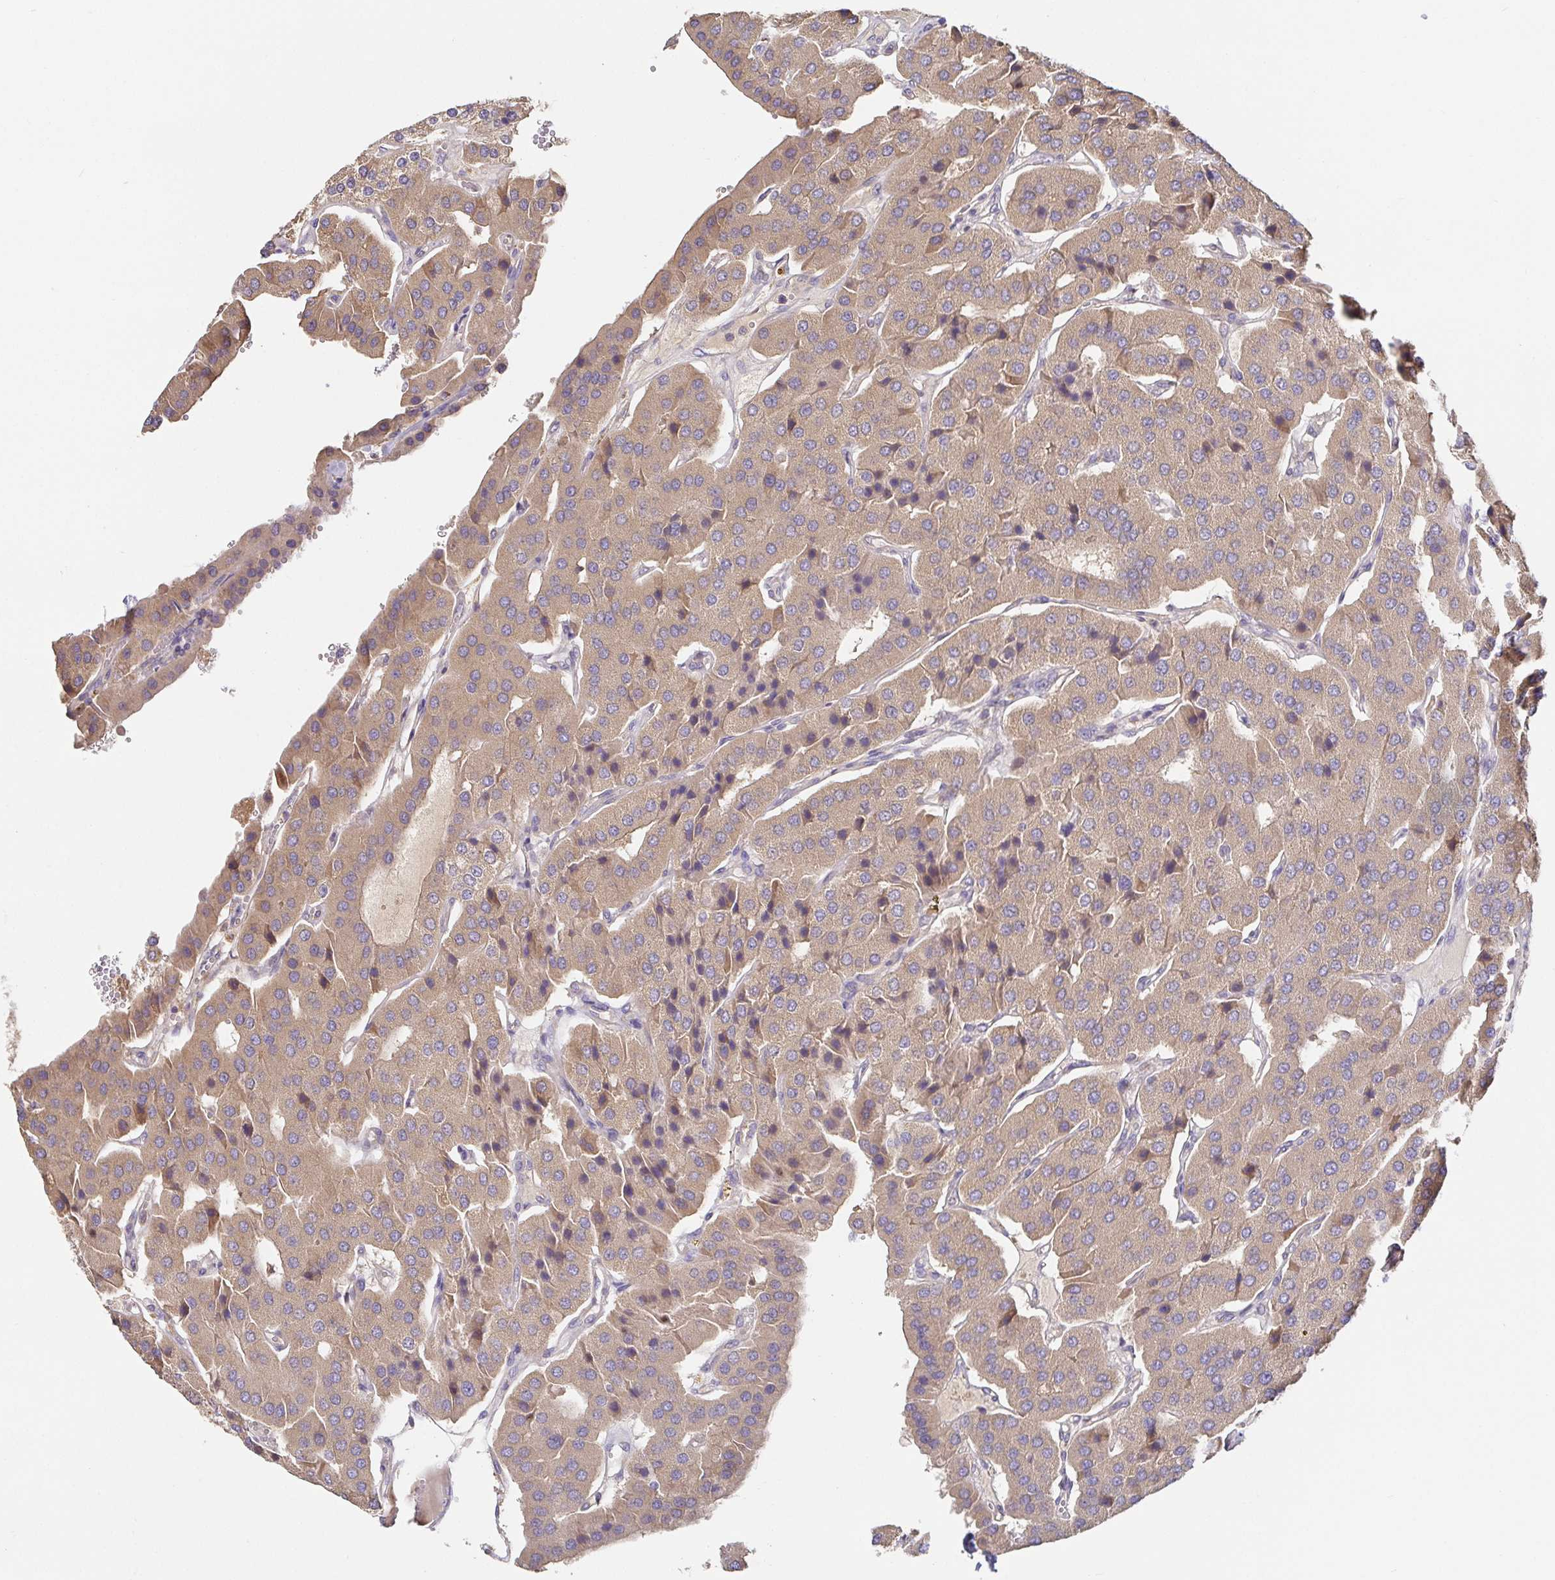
{"staining": {"intensity": "weak", "quantity": ">75%", "location": "cytoplasmic/membranous"}, "tissue": "parathyroid gland", "cell_type": "Glandular cells", "image_type": "normal", "snomed": [{"axis": "morphology", "description": "Normal tissue, NOS"}, {"axis": "morphology", "description": "Adenoma, NOS"}, {"axis": "topography", "description": "Parathyroid gland"}], "caption": "An image of human parathyroid gland stained for a protein shows weak cytoplasmic/membranous brown staining in glandular cells.", "gene": "HAGH", "patient": {"sex": "female", "age": 86}}